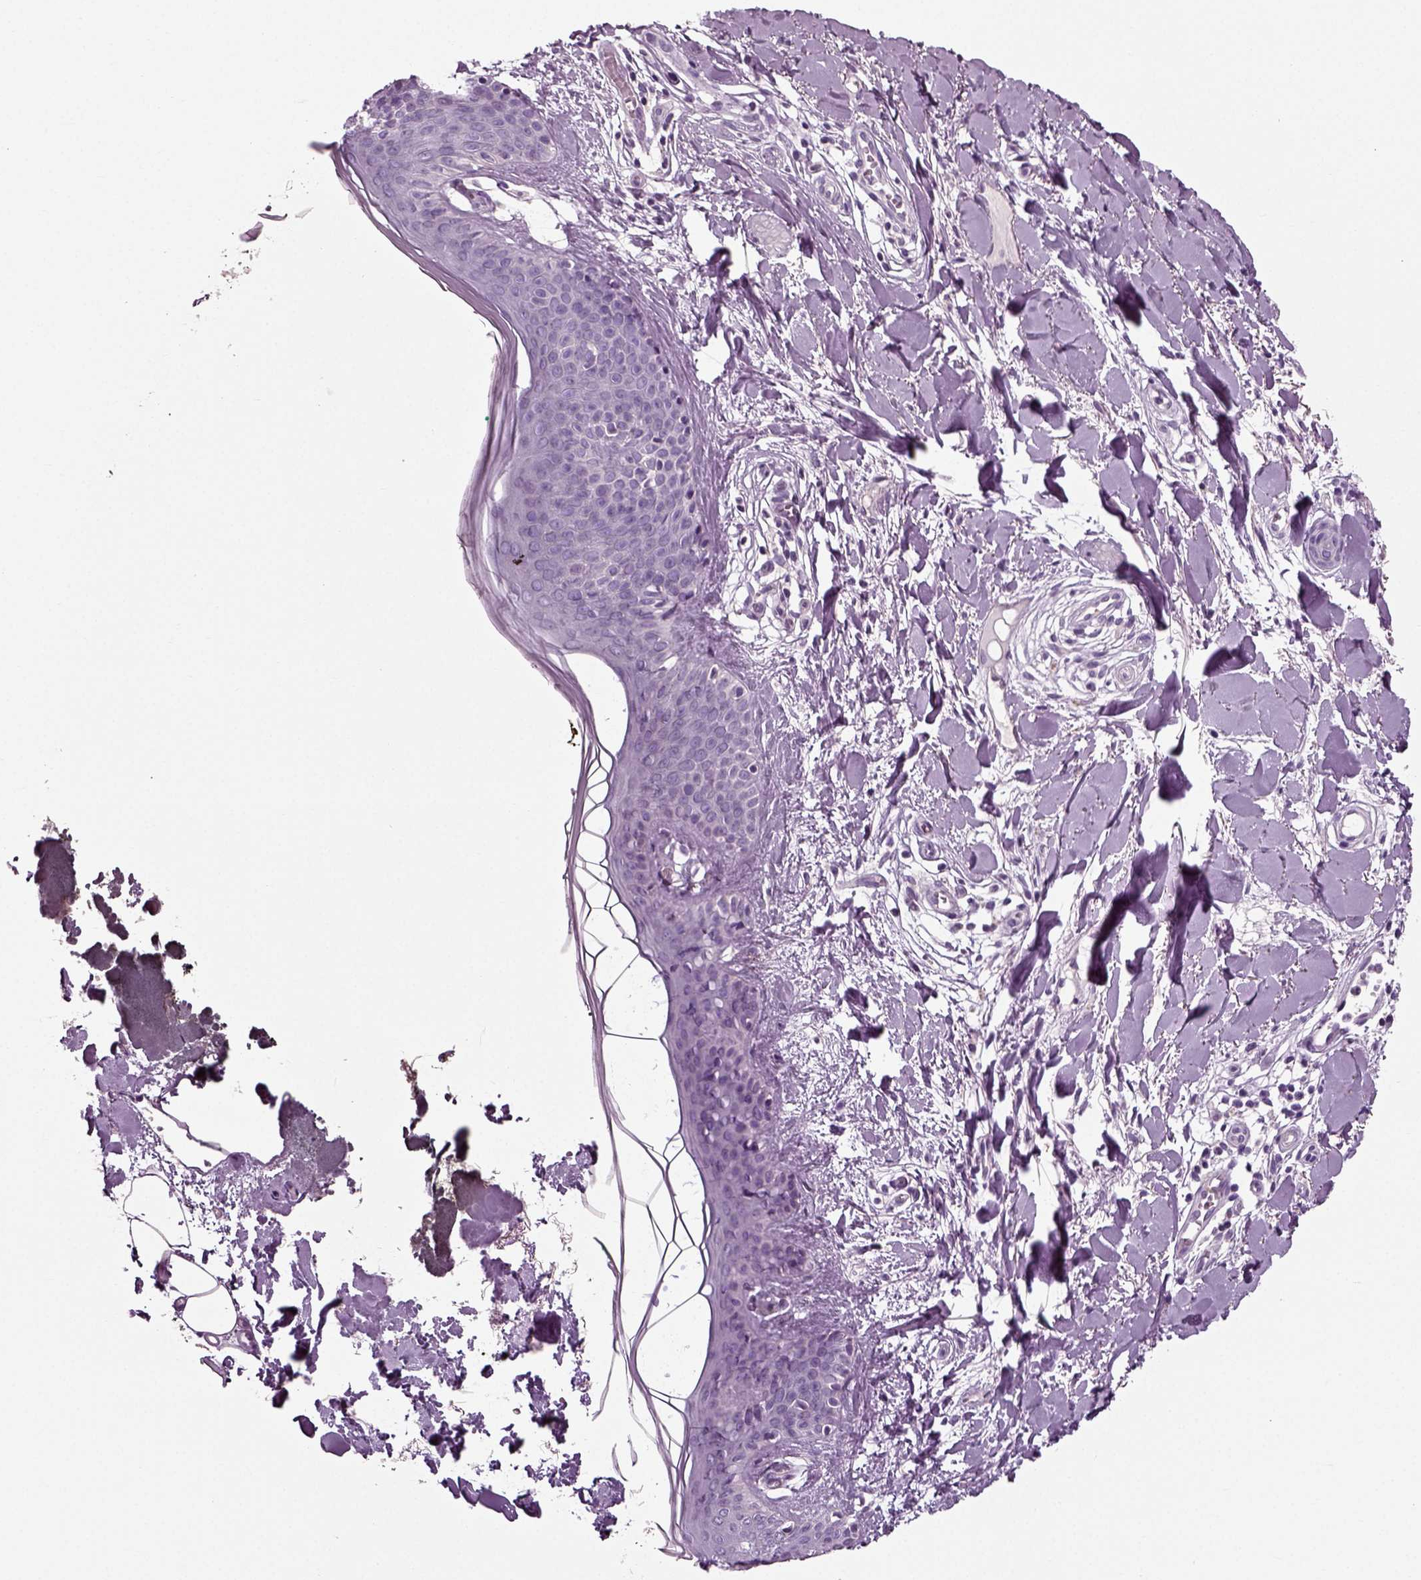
{"staining": {"intensity": "negative", "quantity": "none", "location": "none"}, "tissue": "skin", "cell_type": "Fibroblasts", "image_type": "normal", "snomed": [{"axis": "morphology", "description": "Normal tissue, NOS"}, {"axis": "topography", "description": "Skin"}], "caption": "Immunohistochemical staining of unremarkable human skin shows no significant positivity in fibroblasts.", "gene": "DEFB118", "patient": {"sex": "female", "age": 34}}